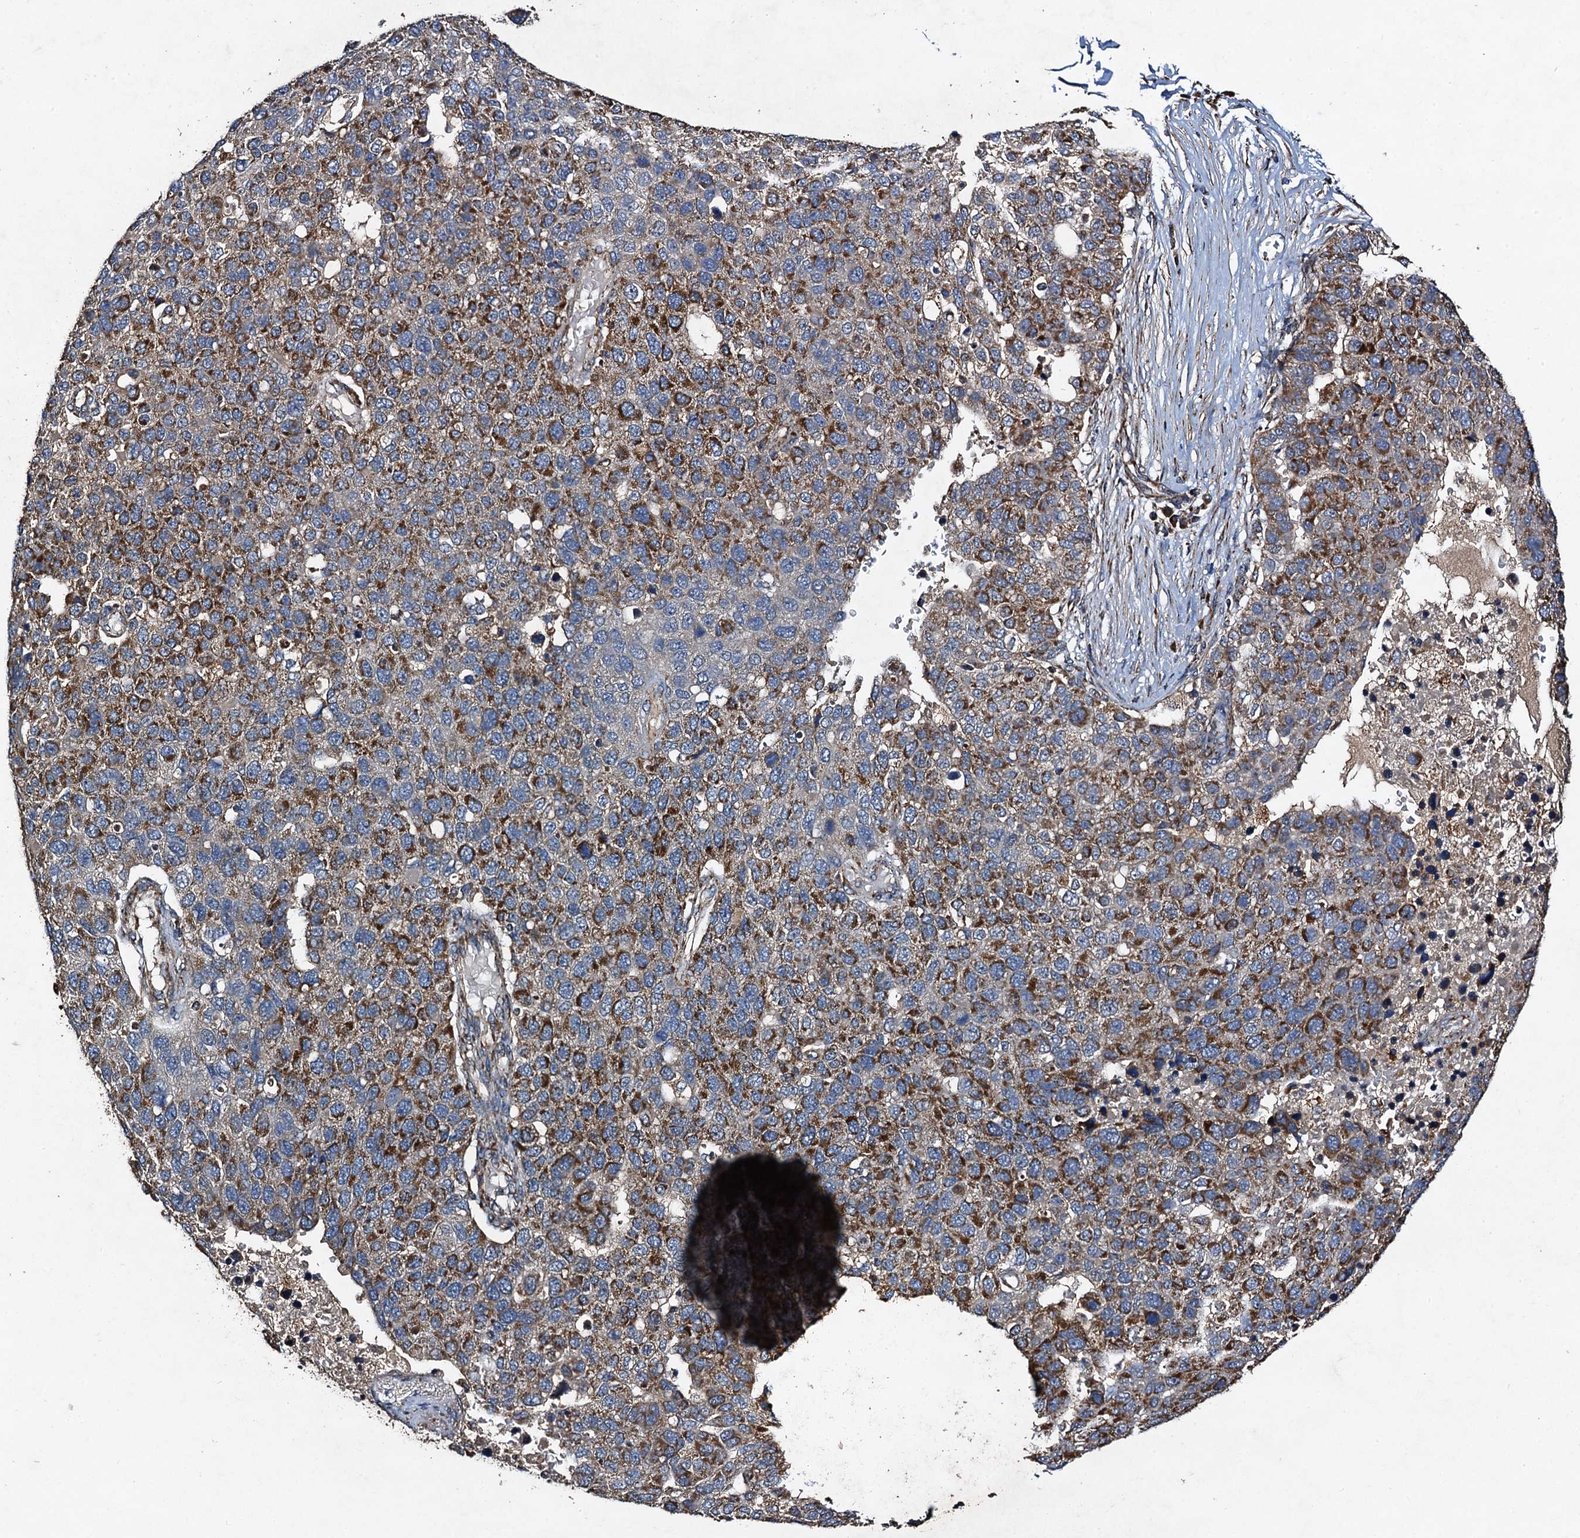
{"staining": {"intensity": "moderate", "quantity": ">75%", "location": "cytoplasmic/membranous"}, "tissue": "pancreatic cancer", "cell_type": "Tumor cells", "image_type": "cancer", "snomed": [{"axis": "morphology", "description": "Adenocarcinoma, NOS"}, {"axis": "topography", "description": "Pancreas"}], "caption": "Pancreatic cancer (adenocarcinoma) stained with a protein marker shows moderate staining in tumor cells.", "gene": "NDUFA13", "patient": {"sex": "female", "age": 61}}